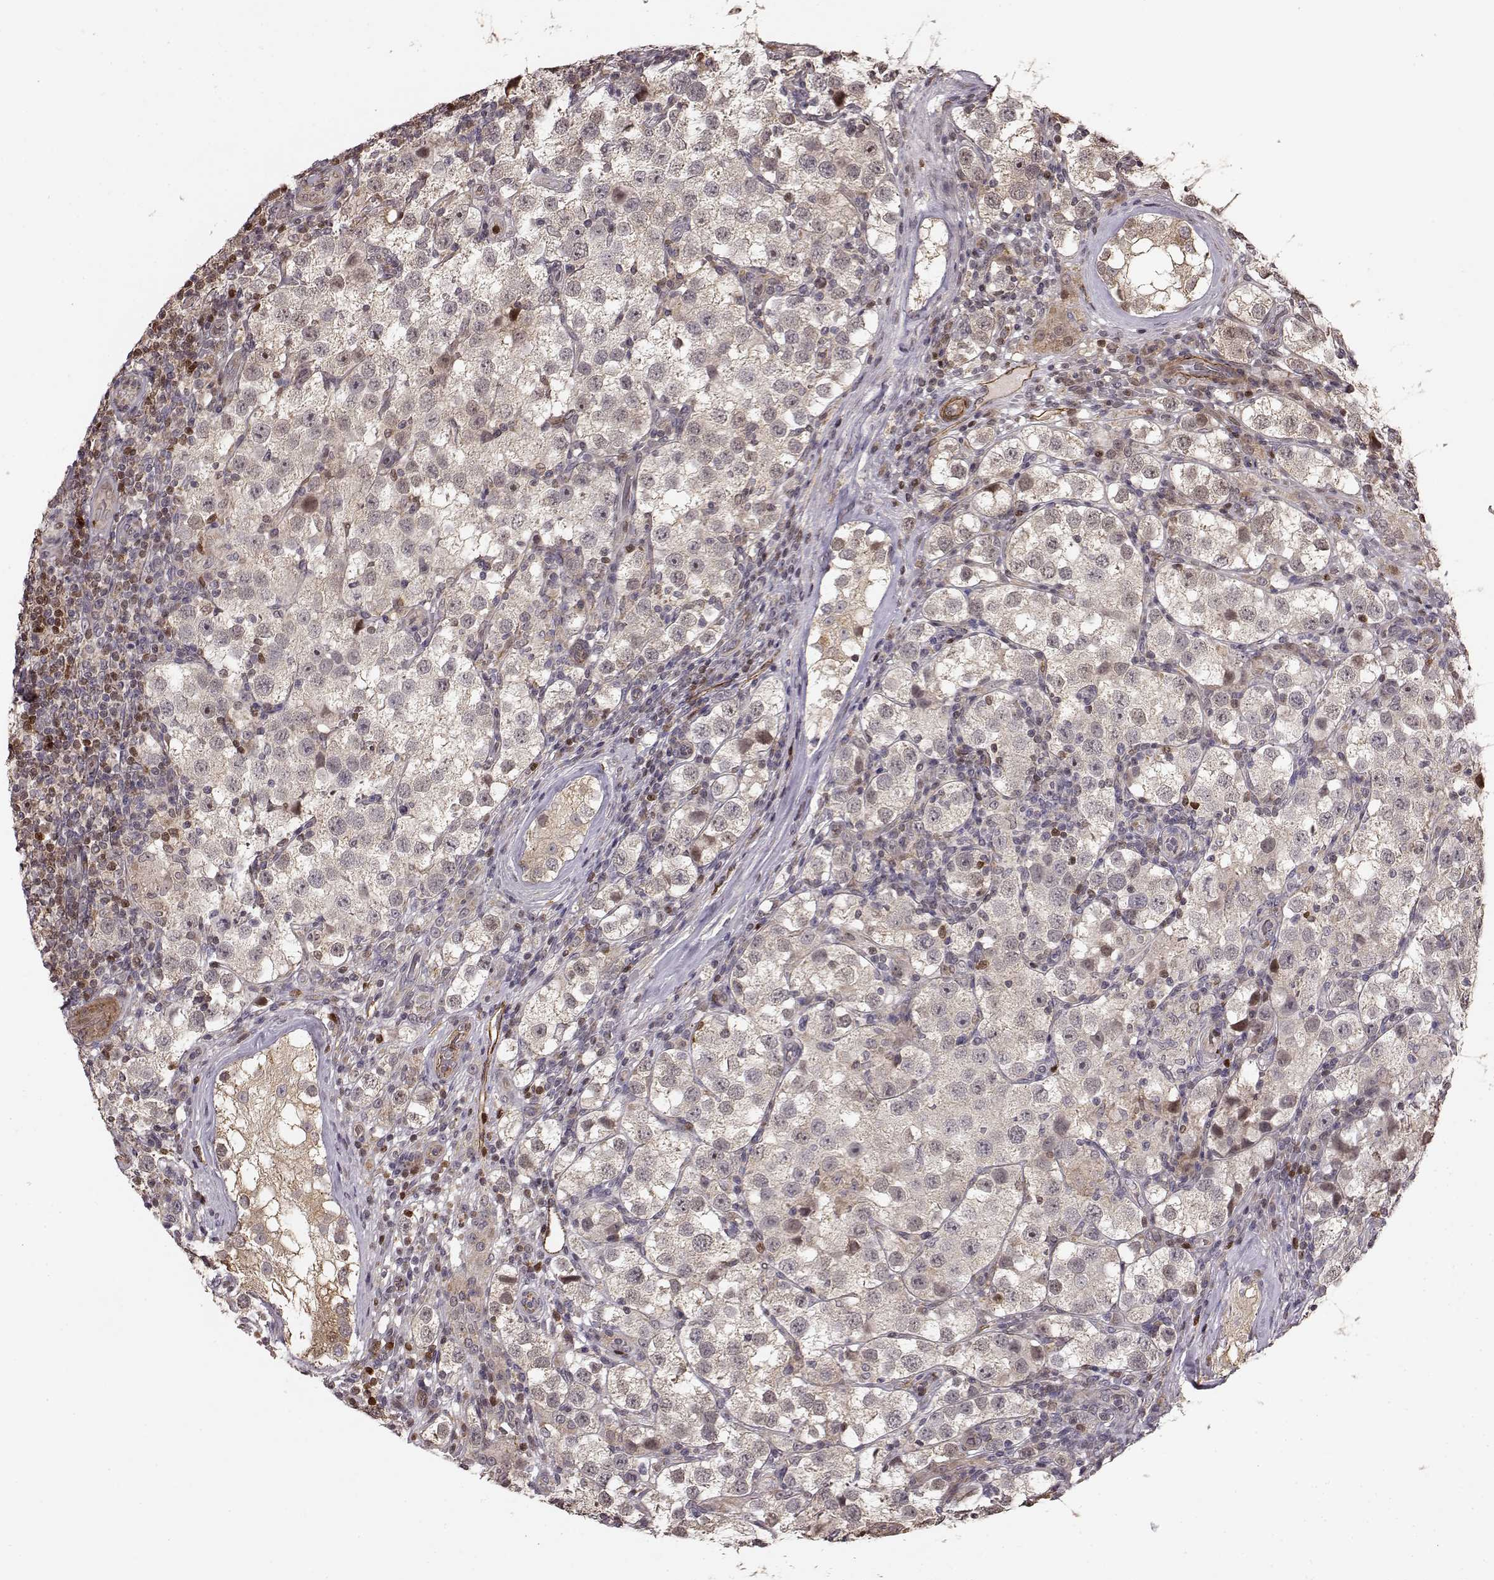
{"staining": {"intensity": "negative", "quantity": "none", "location": "none"}, "tissue": "testis cancer", "cell_type": "Tumor cells", "image_type": "cancer", "snomed": [{"axis": "morphology", "description": "Seminoma, NOS"}, {"axis": "topography", "description": "Testis"}], "caption": "An immunohistochemistry (IHC) micrograph of testis cancer (seminoma) is shown. There is no staining in tumor cells of testis cancer (seminoma).", "gene": "BACH2", "patient": {"sex": "male", "age": 37}}